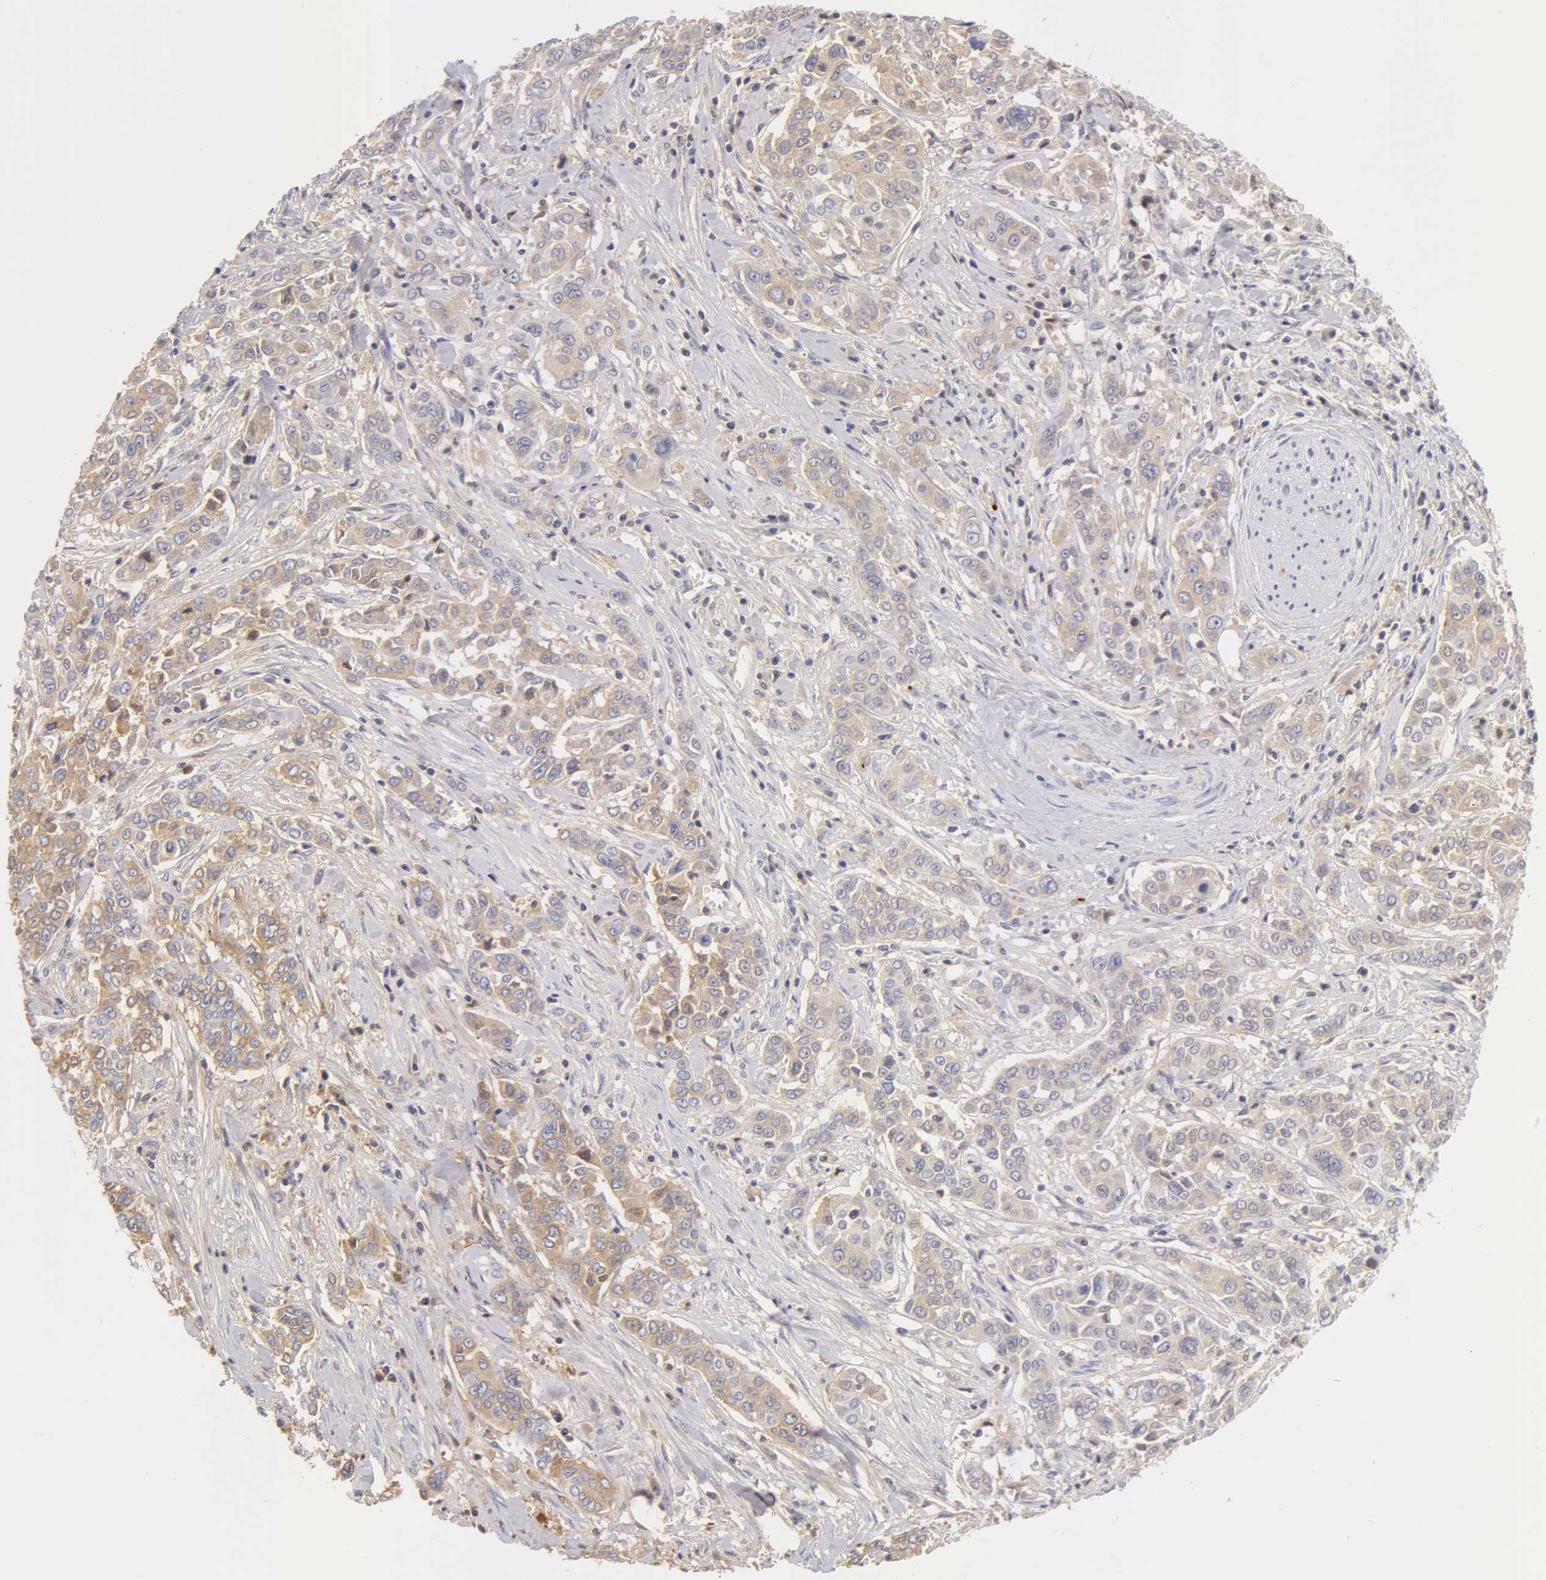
{"staining": {"intensity": "negative", "quantity": "none", "location": "none"}, "tissue": "pancreatic cancer", "cell_type": "Tumor cells", "image_type": "cancer", "snomed": [{"axis": "morphology", "description": "Adenocarcinoma, NOS"}, {"axis": "topography", "description": "Pancreas"}], "caption": "Tumor cells show no significant protein staining in pancreatic cancer.", "gene": "AHSG", "patient": {"sex": "female", "age": 52}}